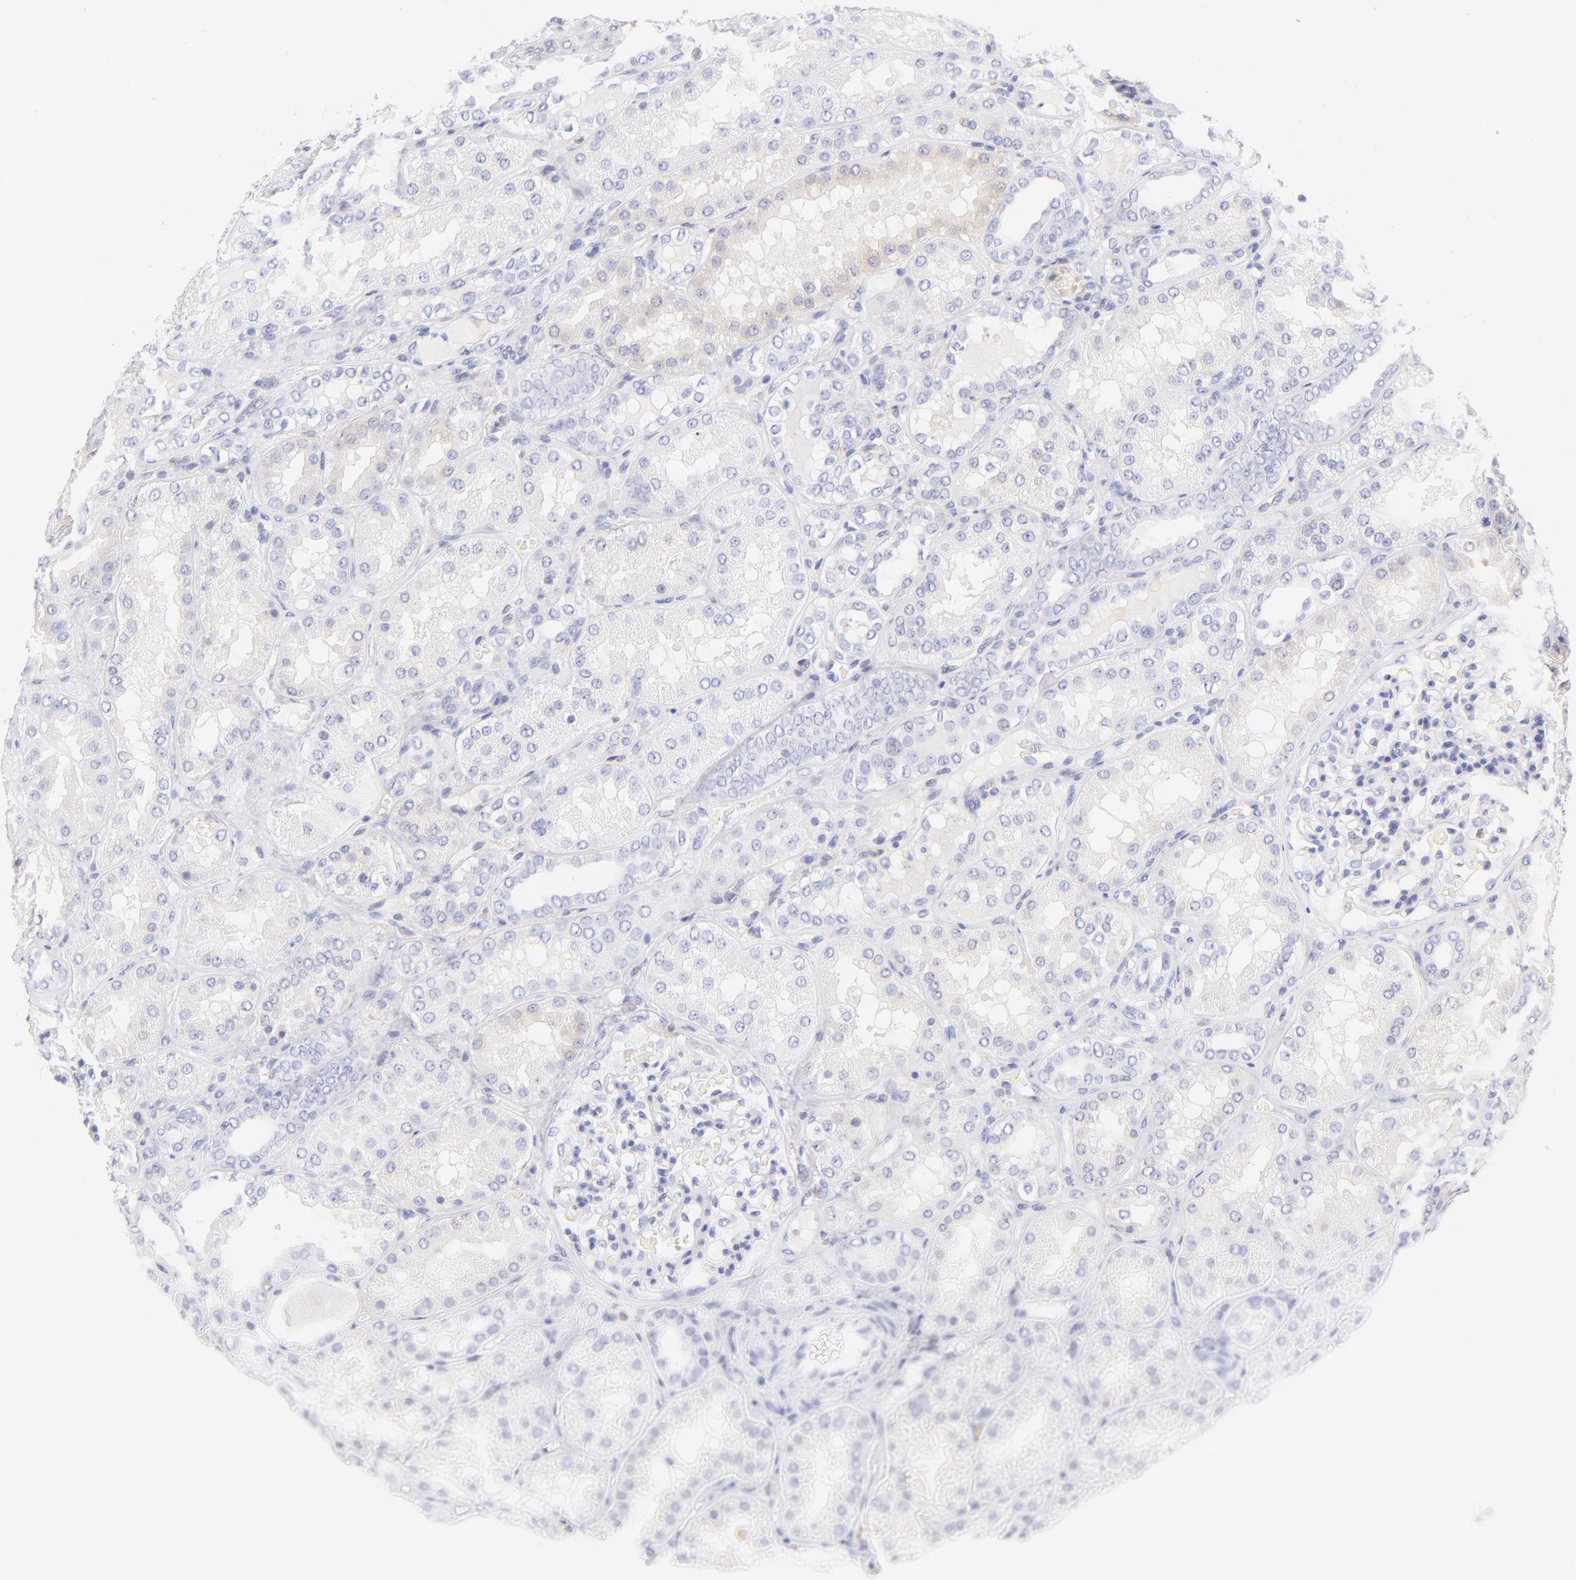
{"staining": {"intensity": "negative", "quantity": "none", "location": "none"}, "tissue": "kidney", "cell_type": "Cells in glomeruli", "image_type": "normal", "snomed": [{"axis": "morphology", "description": "Normal tissue, NOS"}, {"axis": "topography", "description": "Kidney"}], "caption": "This is a image of immunohistochemistry staining of normal kidney, which shows no positivity in cells in glomeruli.", "gene": "IRAG2", "patient": {"sex": "female", "age": 56}}